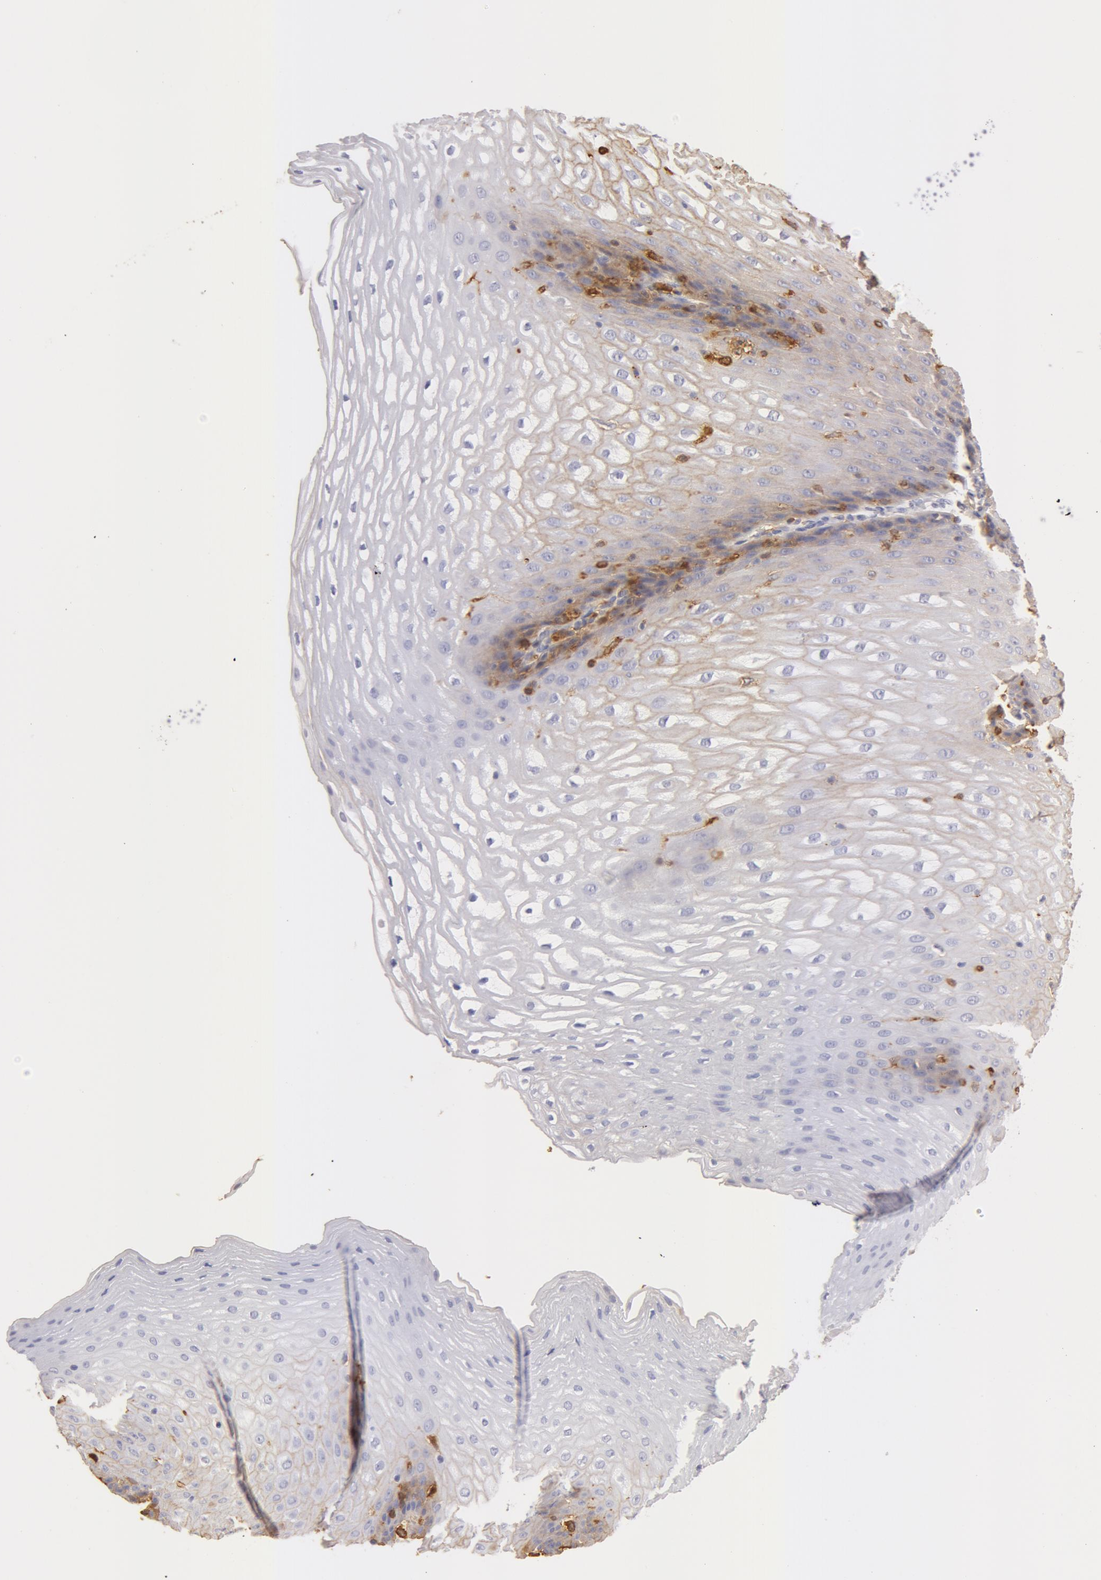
{"staining": {"intensity": "weak", "quantity": "<25%", "location": "cytoplasmic/membranous"}, "tissue": "esophagus", "cell_type": "Squamous epithelial cells", "image_type": "normal", "snomed": [{"axis": "morphology", "description": "Normal tissue, NOS"}, {"axis": "topography", "description": "Esophagus"}], "caption": "IHC photomicrograph of normal esophagus stained for a protein (brown), which exhibits no expression in squamous epithelial cells.", "gene": "TF", "patient": {"sex": "female", "age": 61}}